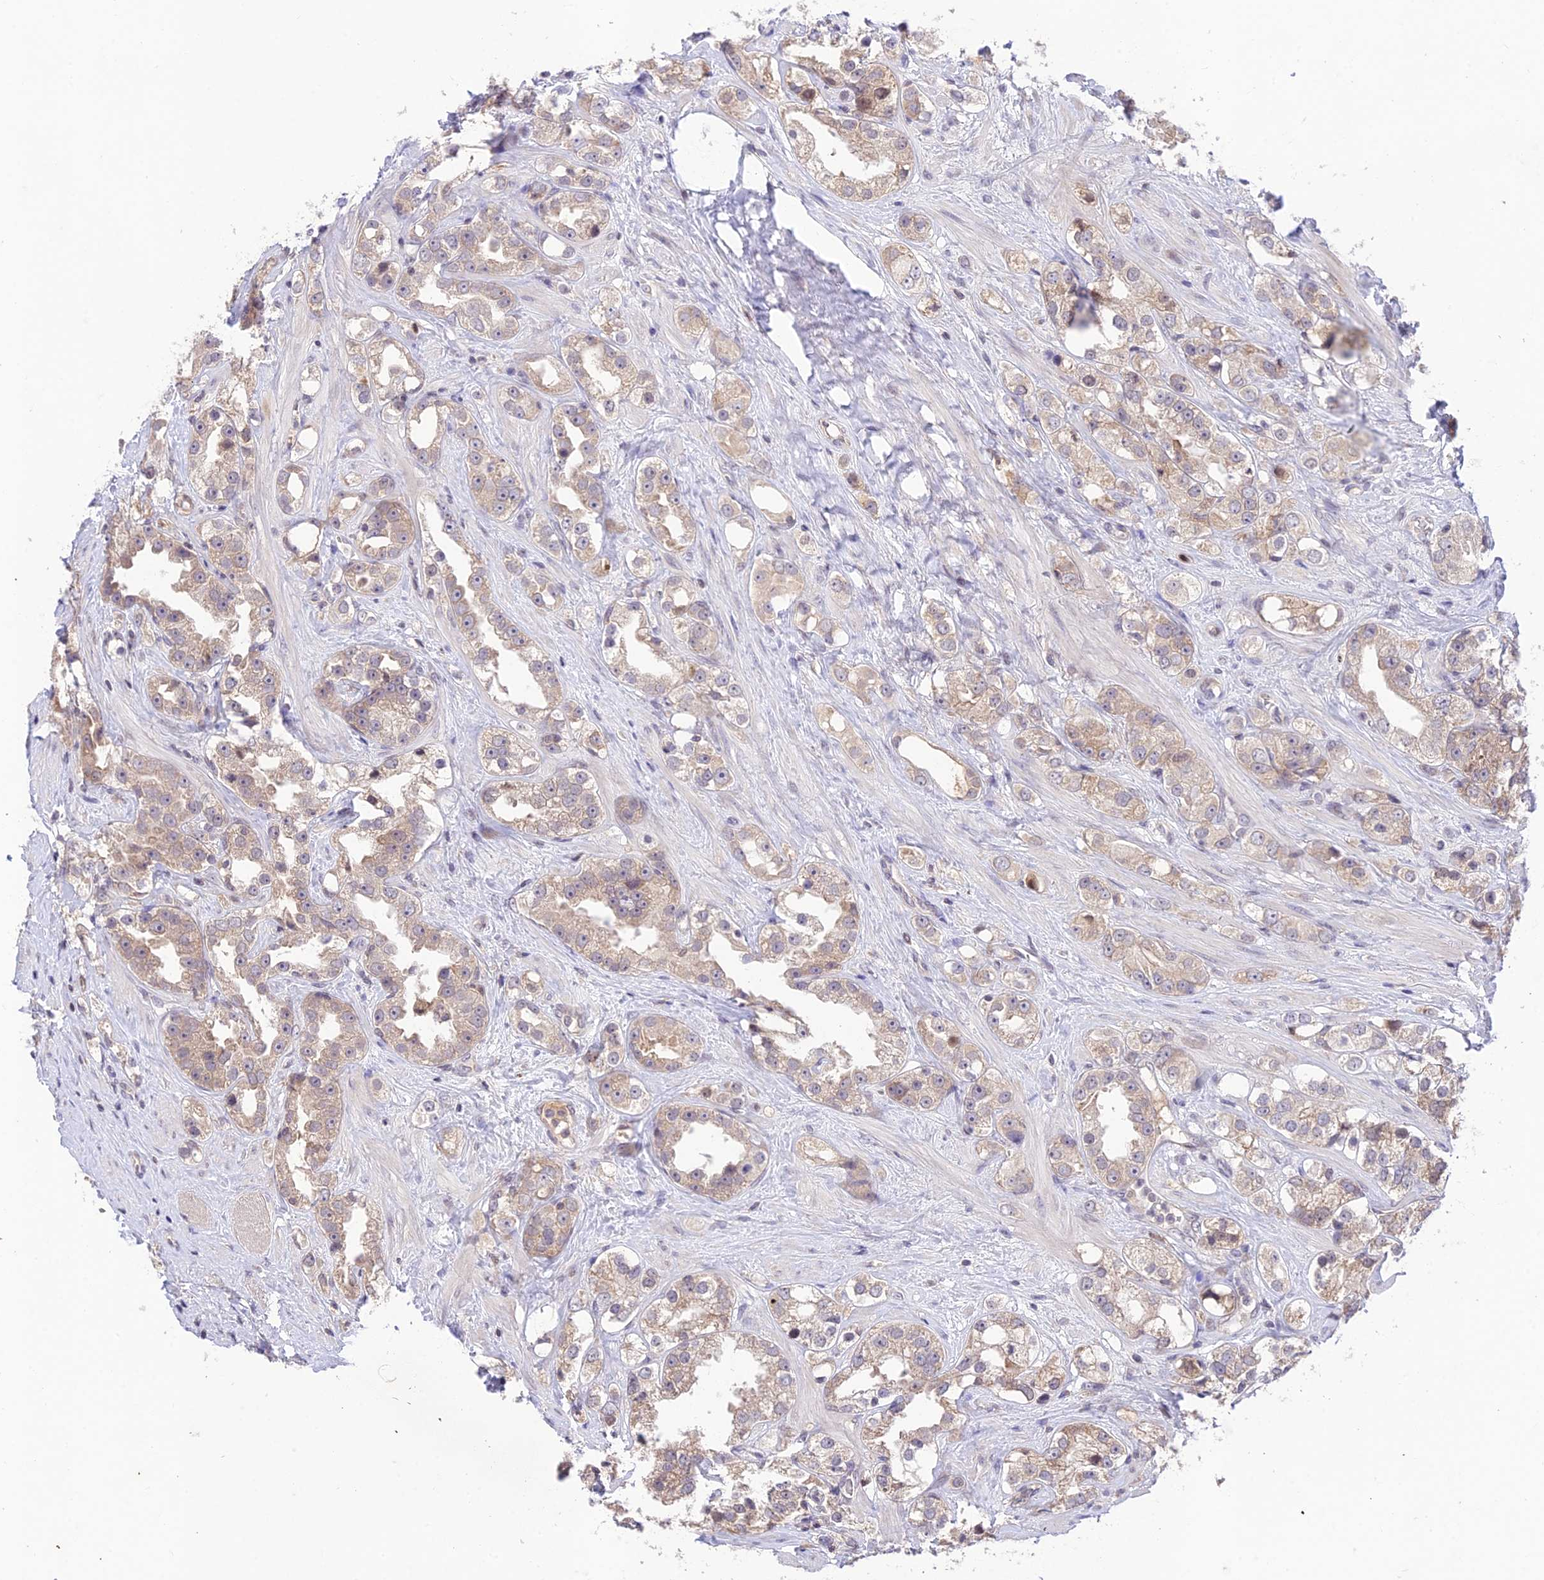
{"staining": {"intensity": "weak", "quantity": "25%-75%", "location": "cytoplasmic/membranous"}, "tissue": "prostate cancer", "cell_type": "Tumor cells", "image_type": "cancer", "snomed": [{"axis": "morphology", "description": "Adenocarcinoma, NOS"}, {"axis": "topography", "description": "Prostate"}], "caption": "This is a micrograph of IHC staining of adenocarcinoma (prostate), which shows weak expression in the cytoplasmic/membranous of tumor cells.", "gene": "TEKT1", "patient": {"sex": "male", "age": 79}}